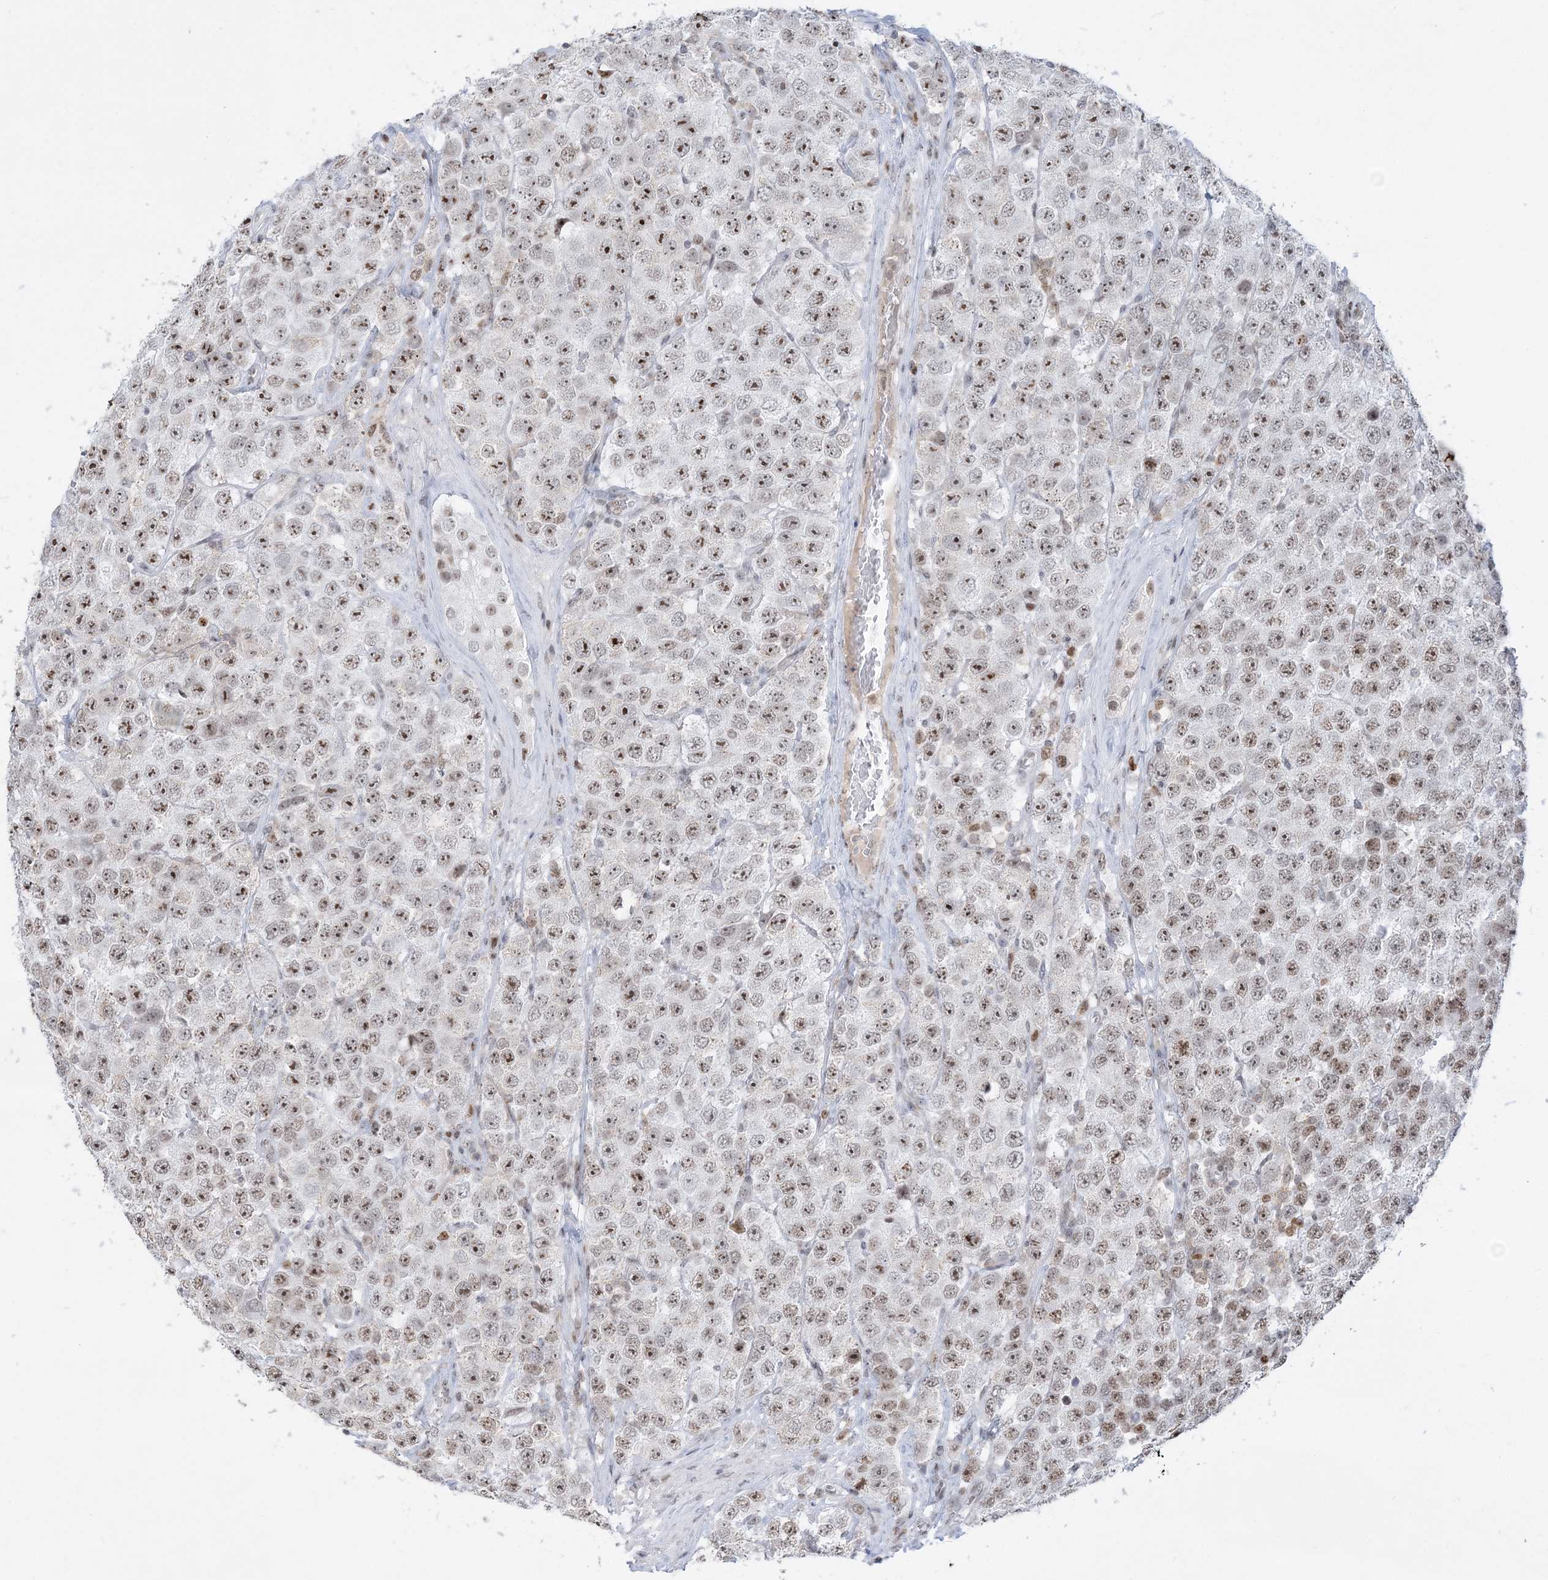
{"staining": {"intensity": "strong", "quantity": "25%-75%", "location": "nuclear"}, "tissue": "testis cancer", "cell_type": "Tumor cells", "image_type": "cancer", "snomed": [{"axis": "morphology", "description": "Seminoma, NOS"}, {"axis": "topography", "description": "Testis"}], "caption": "Testis seminoma stained with a protein marker demonstrates strong staining in tumor cells.", "gene": "DDX21", "patient": {"sex": "male", "age": 28}}